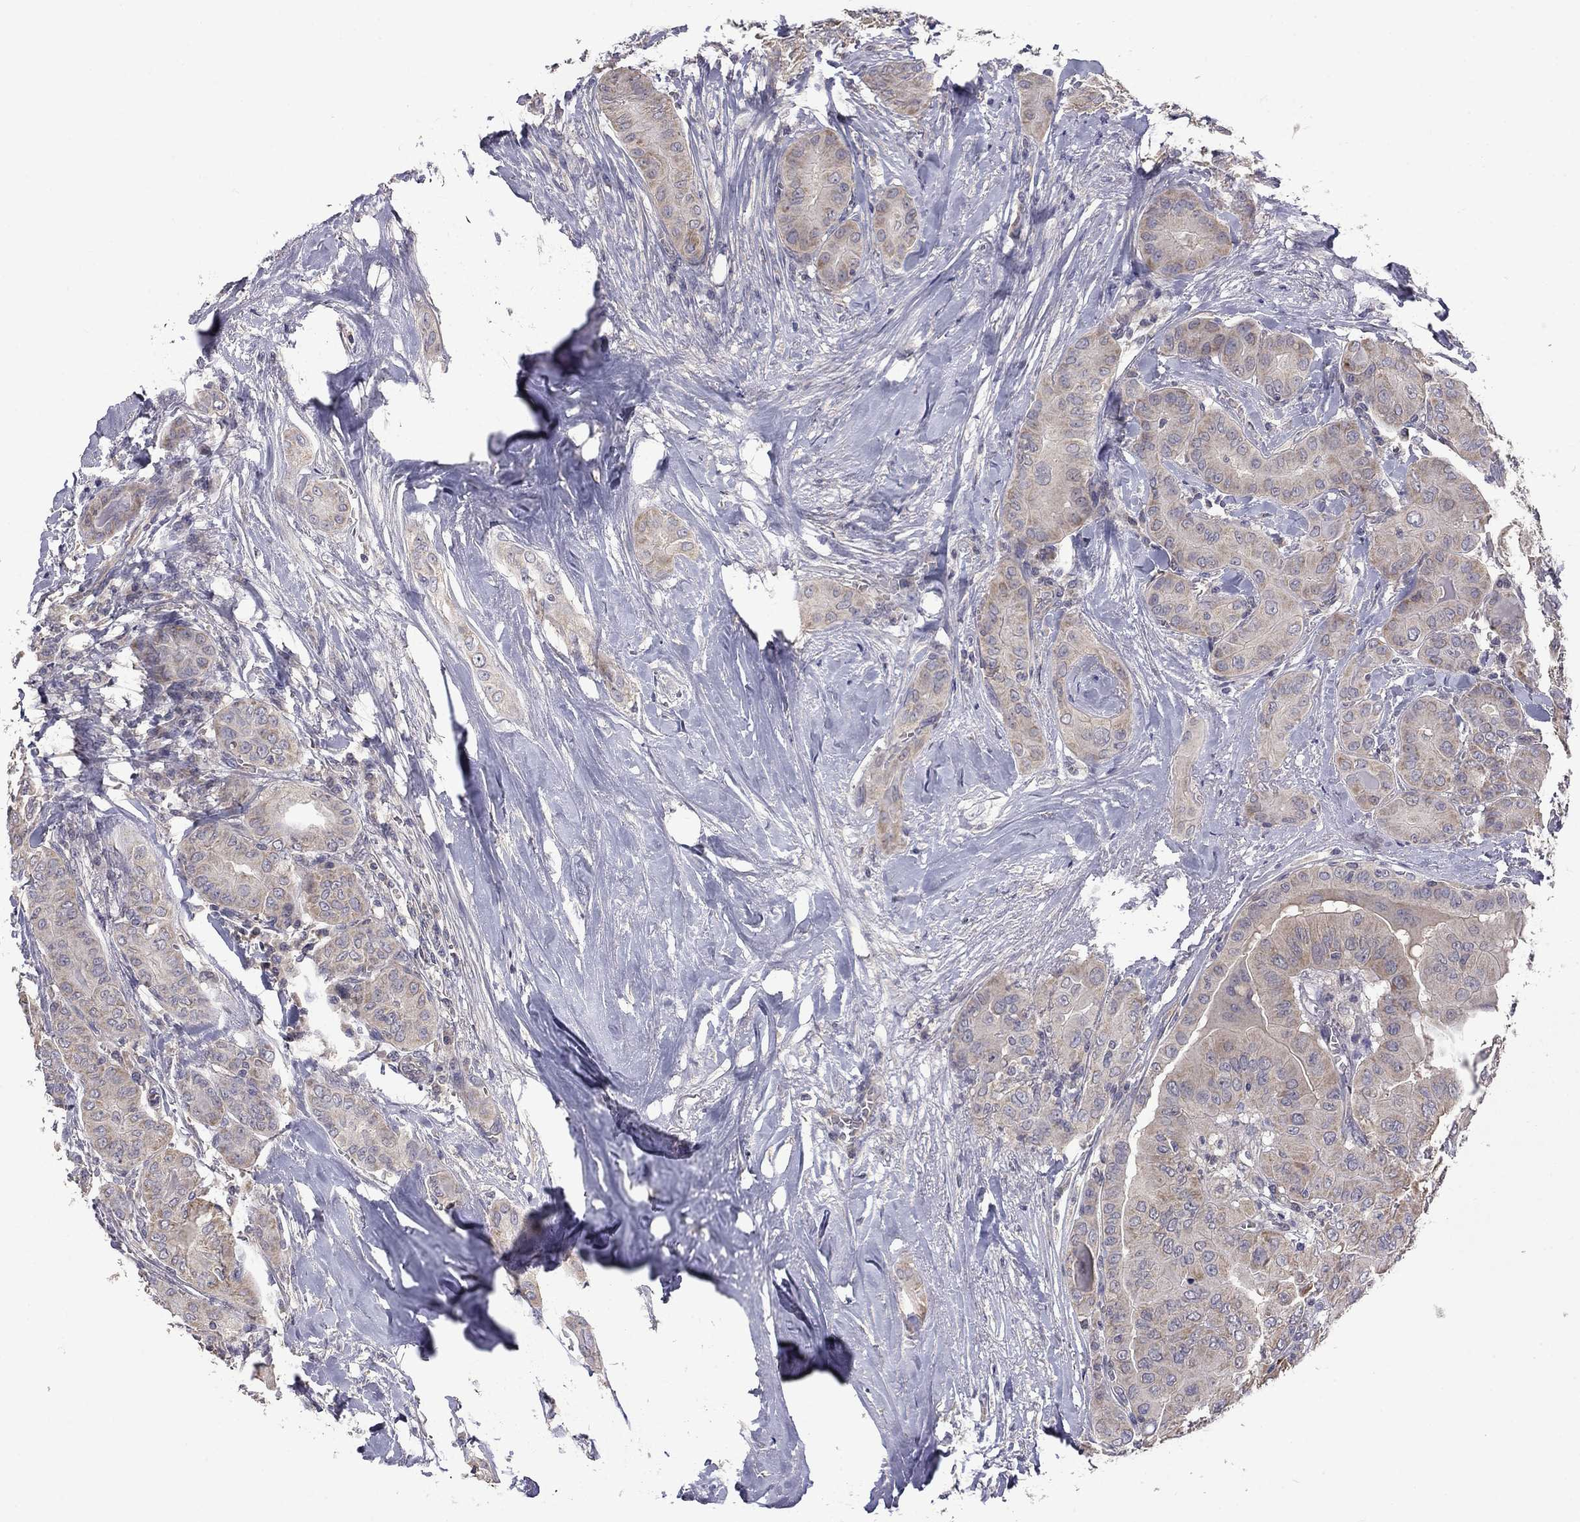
{"staining": {"intensity": "weak", "quantity": "25%-75%", "location": "cytoplasmic/membranous"}, "tissue": "thyroid cancer", "cell_type": "Tumor cells", "image_type": "cancer", "snomed": [{"axis": "morphology", "description": "Papillary adenocarcinoma, NOS"}, {"axis": "topography", "description": "Thyroid gland"}], "caption": "Immunohistochemistry (IHC) of thyroid papillary adenocarcinoma shows low levels of weak cytoplasmic/membranous positivity in approximately 25%-75% of tumor cells. The protein is shown in brown color, while the nuclei are stained blue.", "gene": "SLC39A14", "patient": {"sex": "female", "age": 37}}